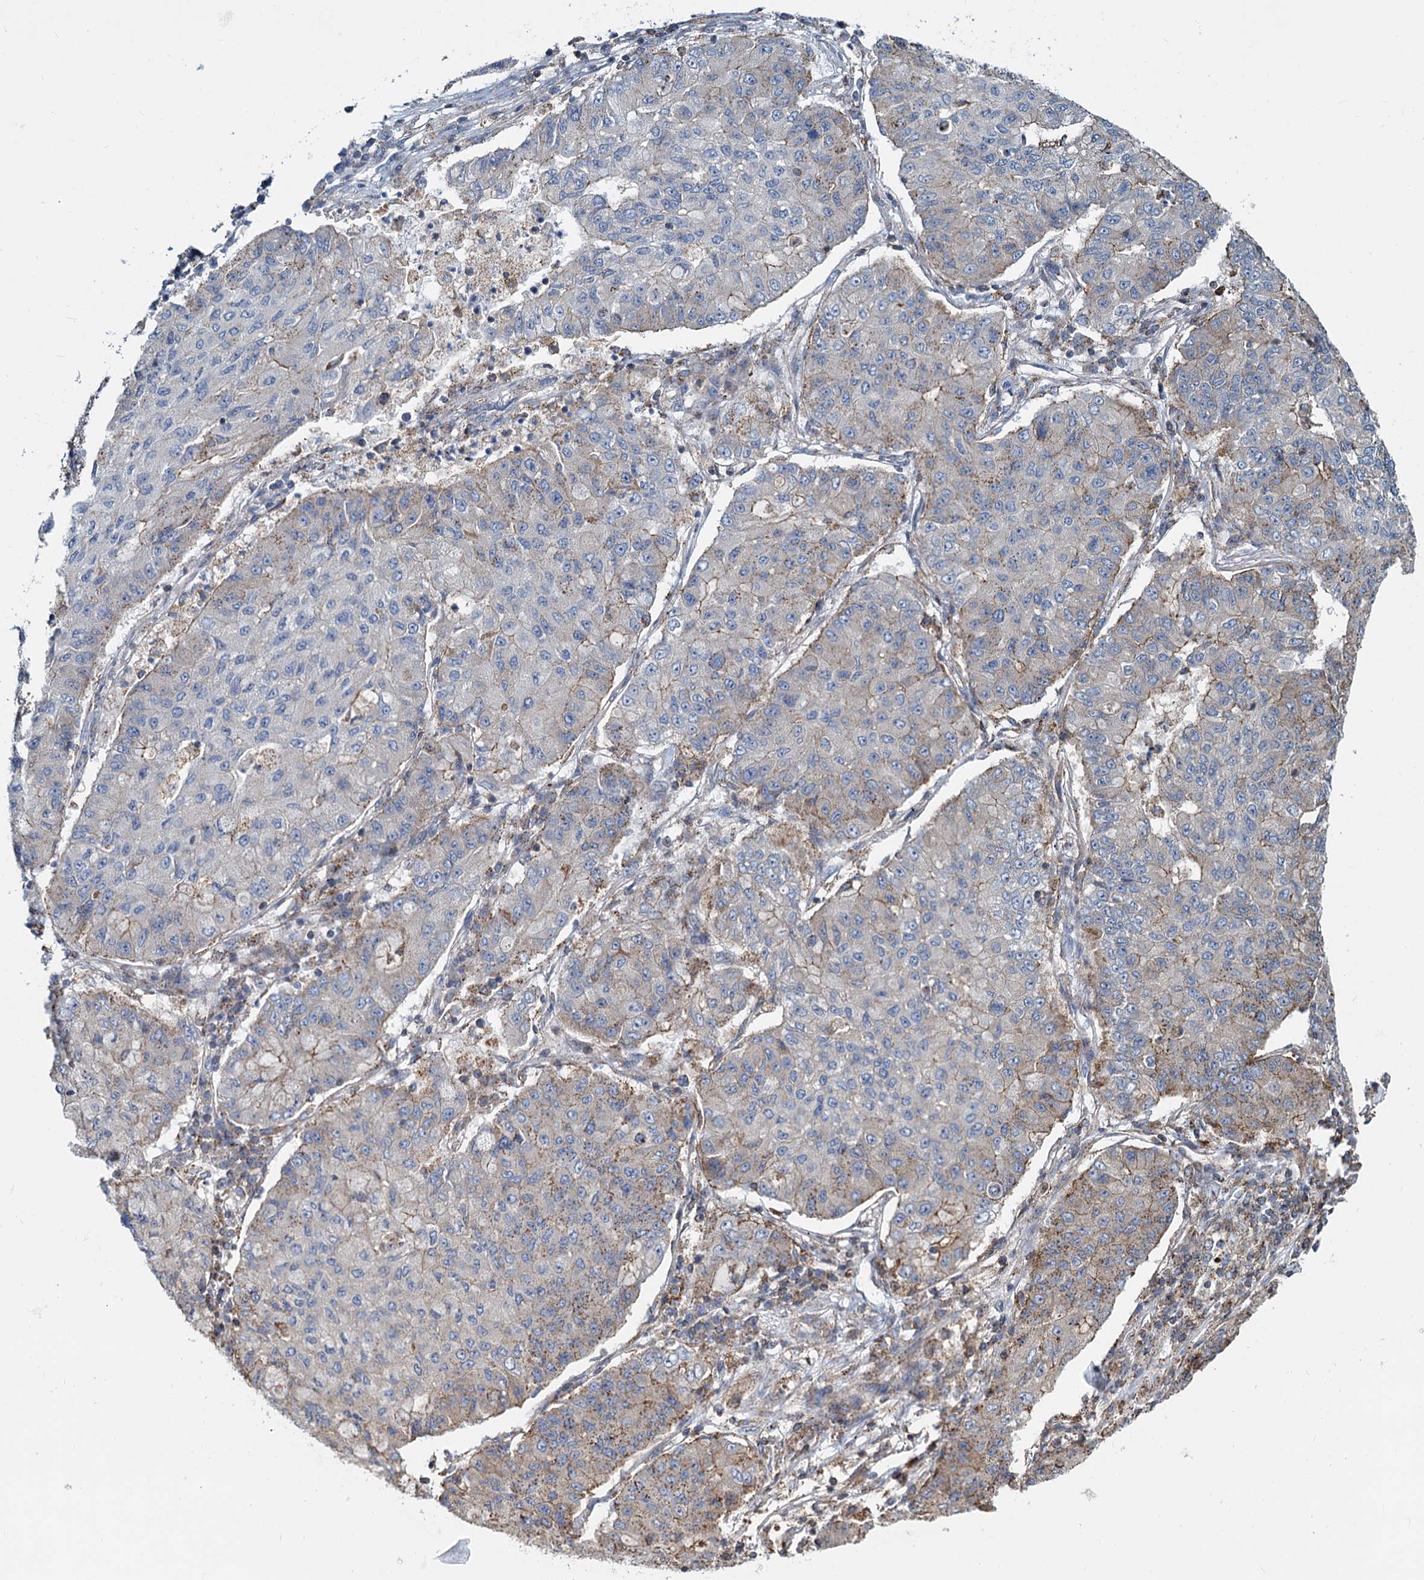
{"staining": {"intensity": "moderate", "quantity": "<25%", "location": "cytoplasmic/membranous"}, "tissue": "lung cancer", "cell_type": "Tumor cells", "image_type": "cancer", "snomed": [{"axis": "morphology", "description": "Squamous cell carcinoma, NOS"}, {"axis": "topography", "description": "Lung"}], "caption": "Tumor cells display moderate cytoplasmic/membranous staining in about <25% of cells in lung squamous cell carcinoma.", "gene": "PSEN1", "patient": {"sex": "male", "age": 74}}